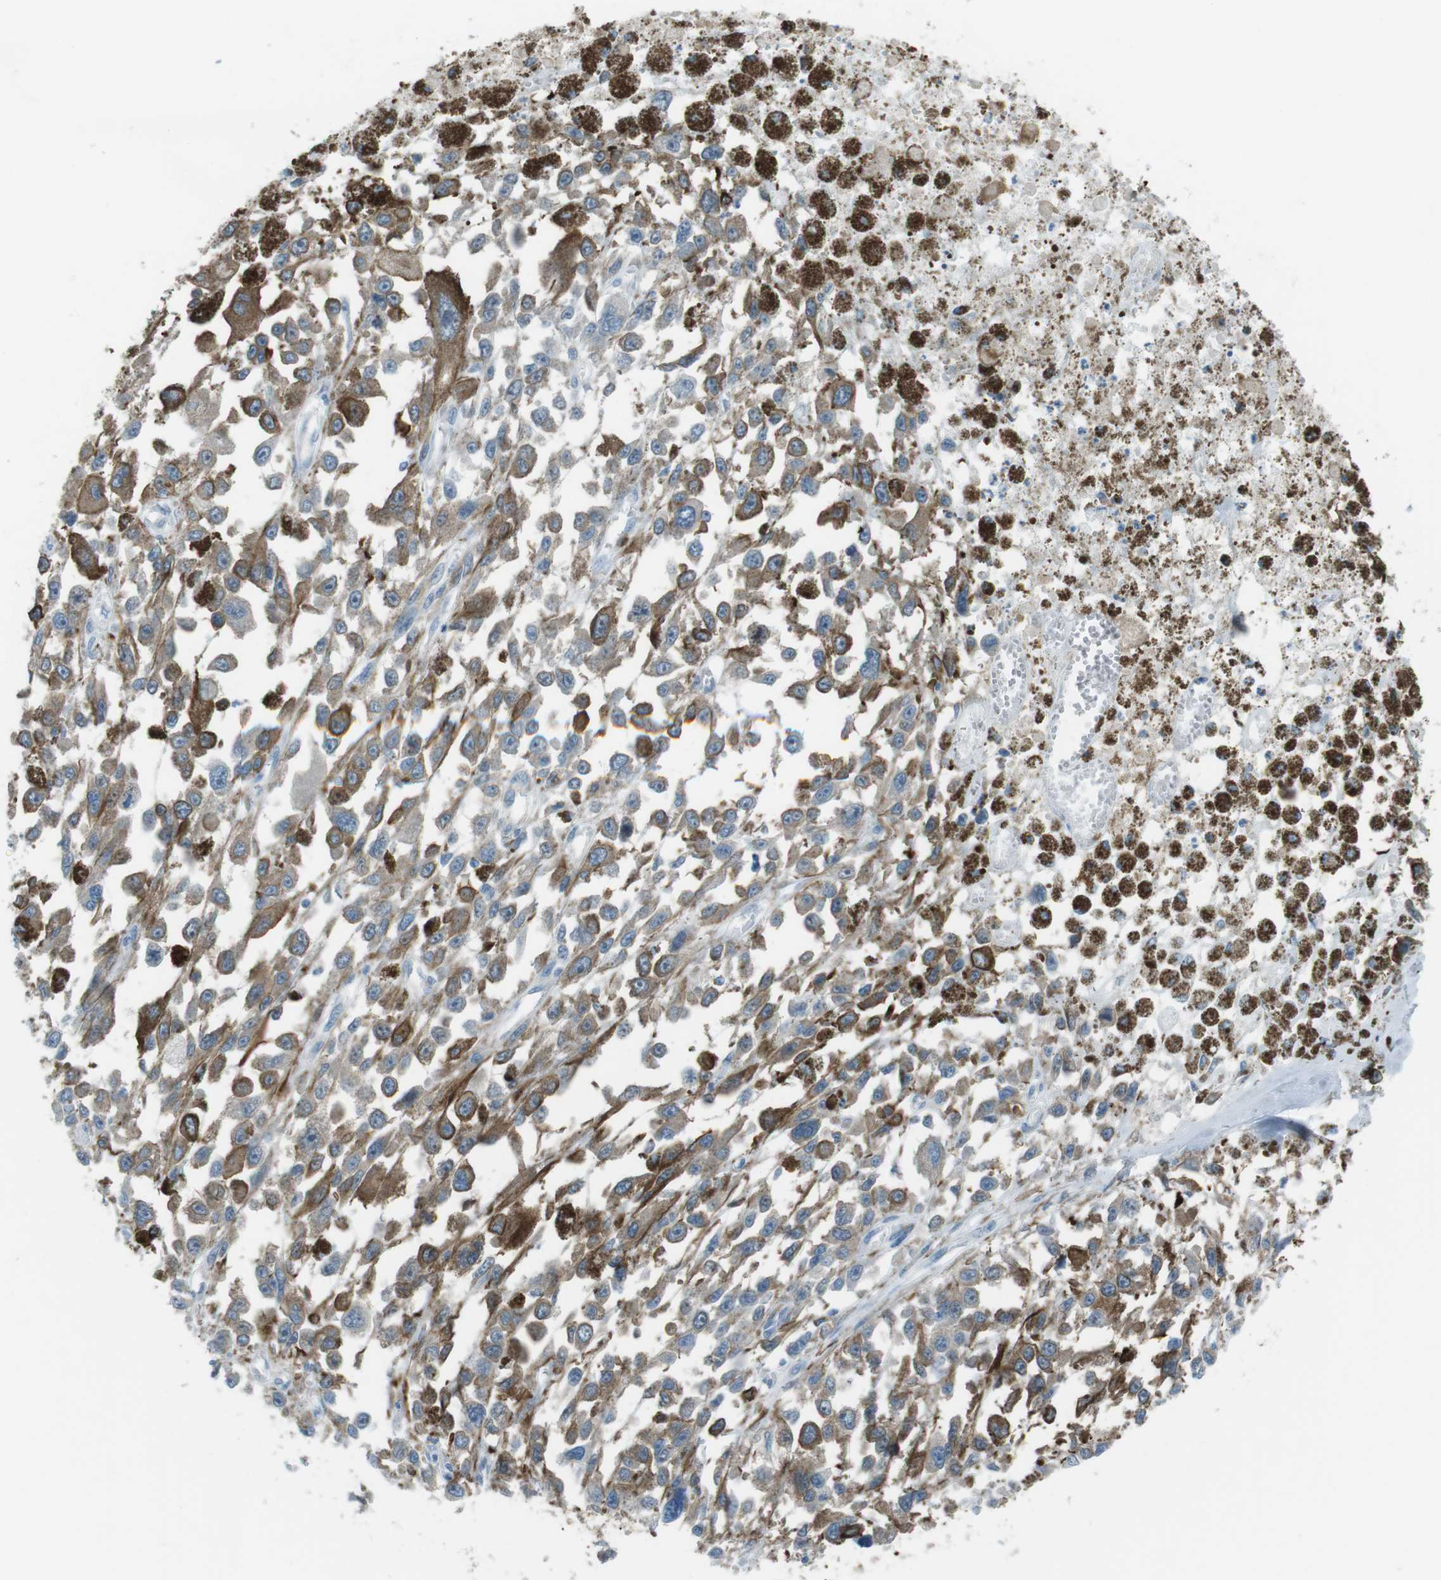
{"staining": {"intensity": "moderate", "quantity": "25%-75%", "location": "cytoplasmic/membranous"}, "tissue": "melanoma", "cell_type": "Tumor cells", "image_type": "cancer", "snomed": [{"axis": "morphology", "description": "Malignant melanoma, Metastatic site"}, {"axis": "topography", "description": "Lymph node"}], "caption": "Tumor cells demonstrate medium levels of moderate cytoplasmic/membranous expression in approximately 25%-75% of cells in human malignant melanoma (metastatic site). Using DAB (brown) and hematoxylin (blue) stains, captured at high magnification using brightfield microscopy.", "gene": "TUBB2A", "patient": {"sex": "male", "age": 59}}